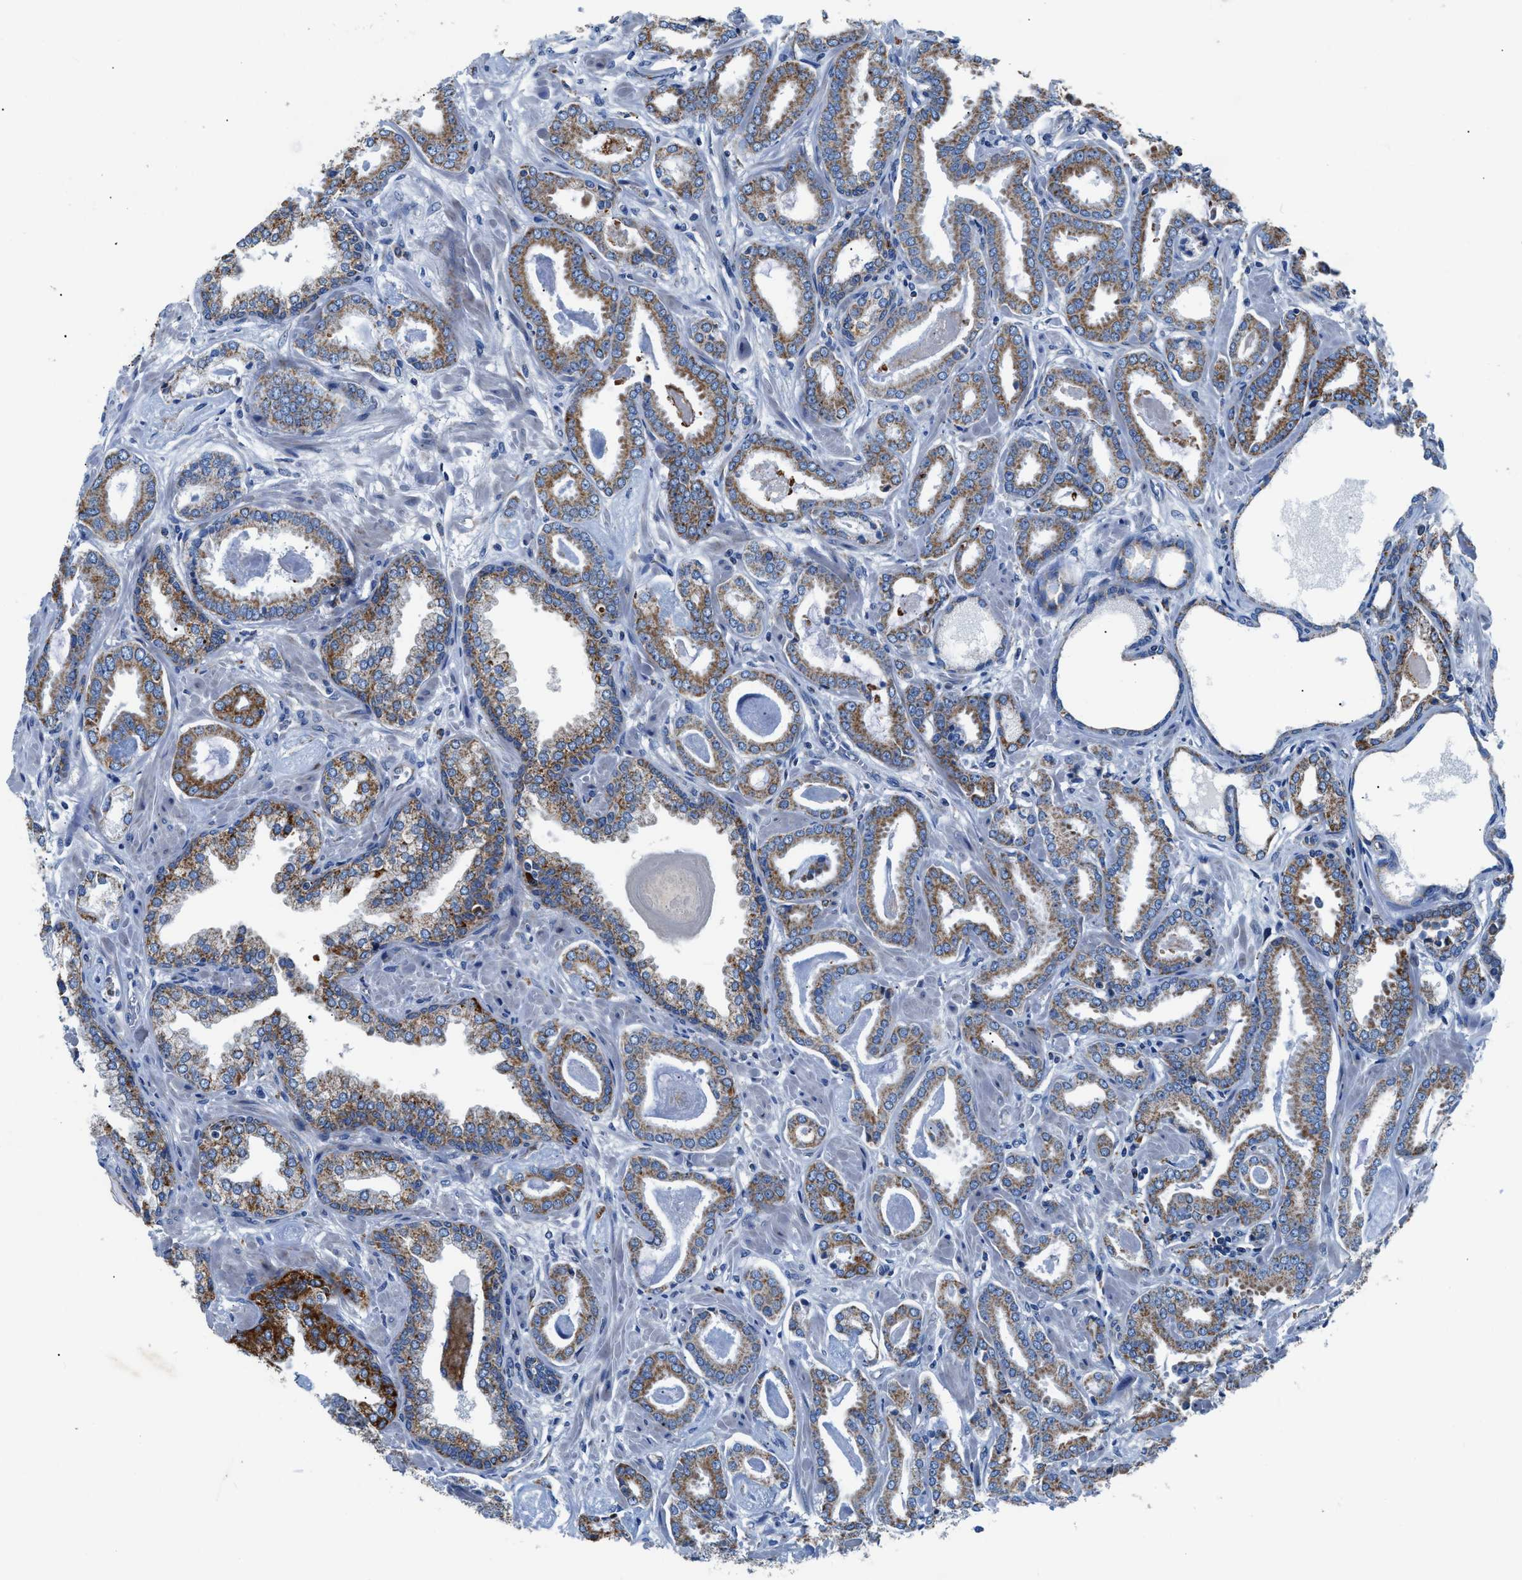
{"staining": {"intensity": "moderate", "quantity": ">75%", "location": "cytoplasmic/membranous"}, "tissue": "prostate cancer", "cell_type": "Tumor cells", "image_type": "cancer", "snomed": [{"axis": "morphology", "description": "Adenocarcinoma, Low grade"}, {"axis": "topography", "description": "Prostate"}], "caption": "The micrograph demonstrates immunohistochemical staining of prostate low-grade adenocarcinoma. There is moderate cytoplasmic/membranous positivity is seen in approximately >75% of tumor cells.", "gene": "ZDHHC3", "patient": {"sex": "male", "age": 53}}